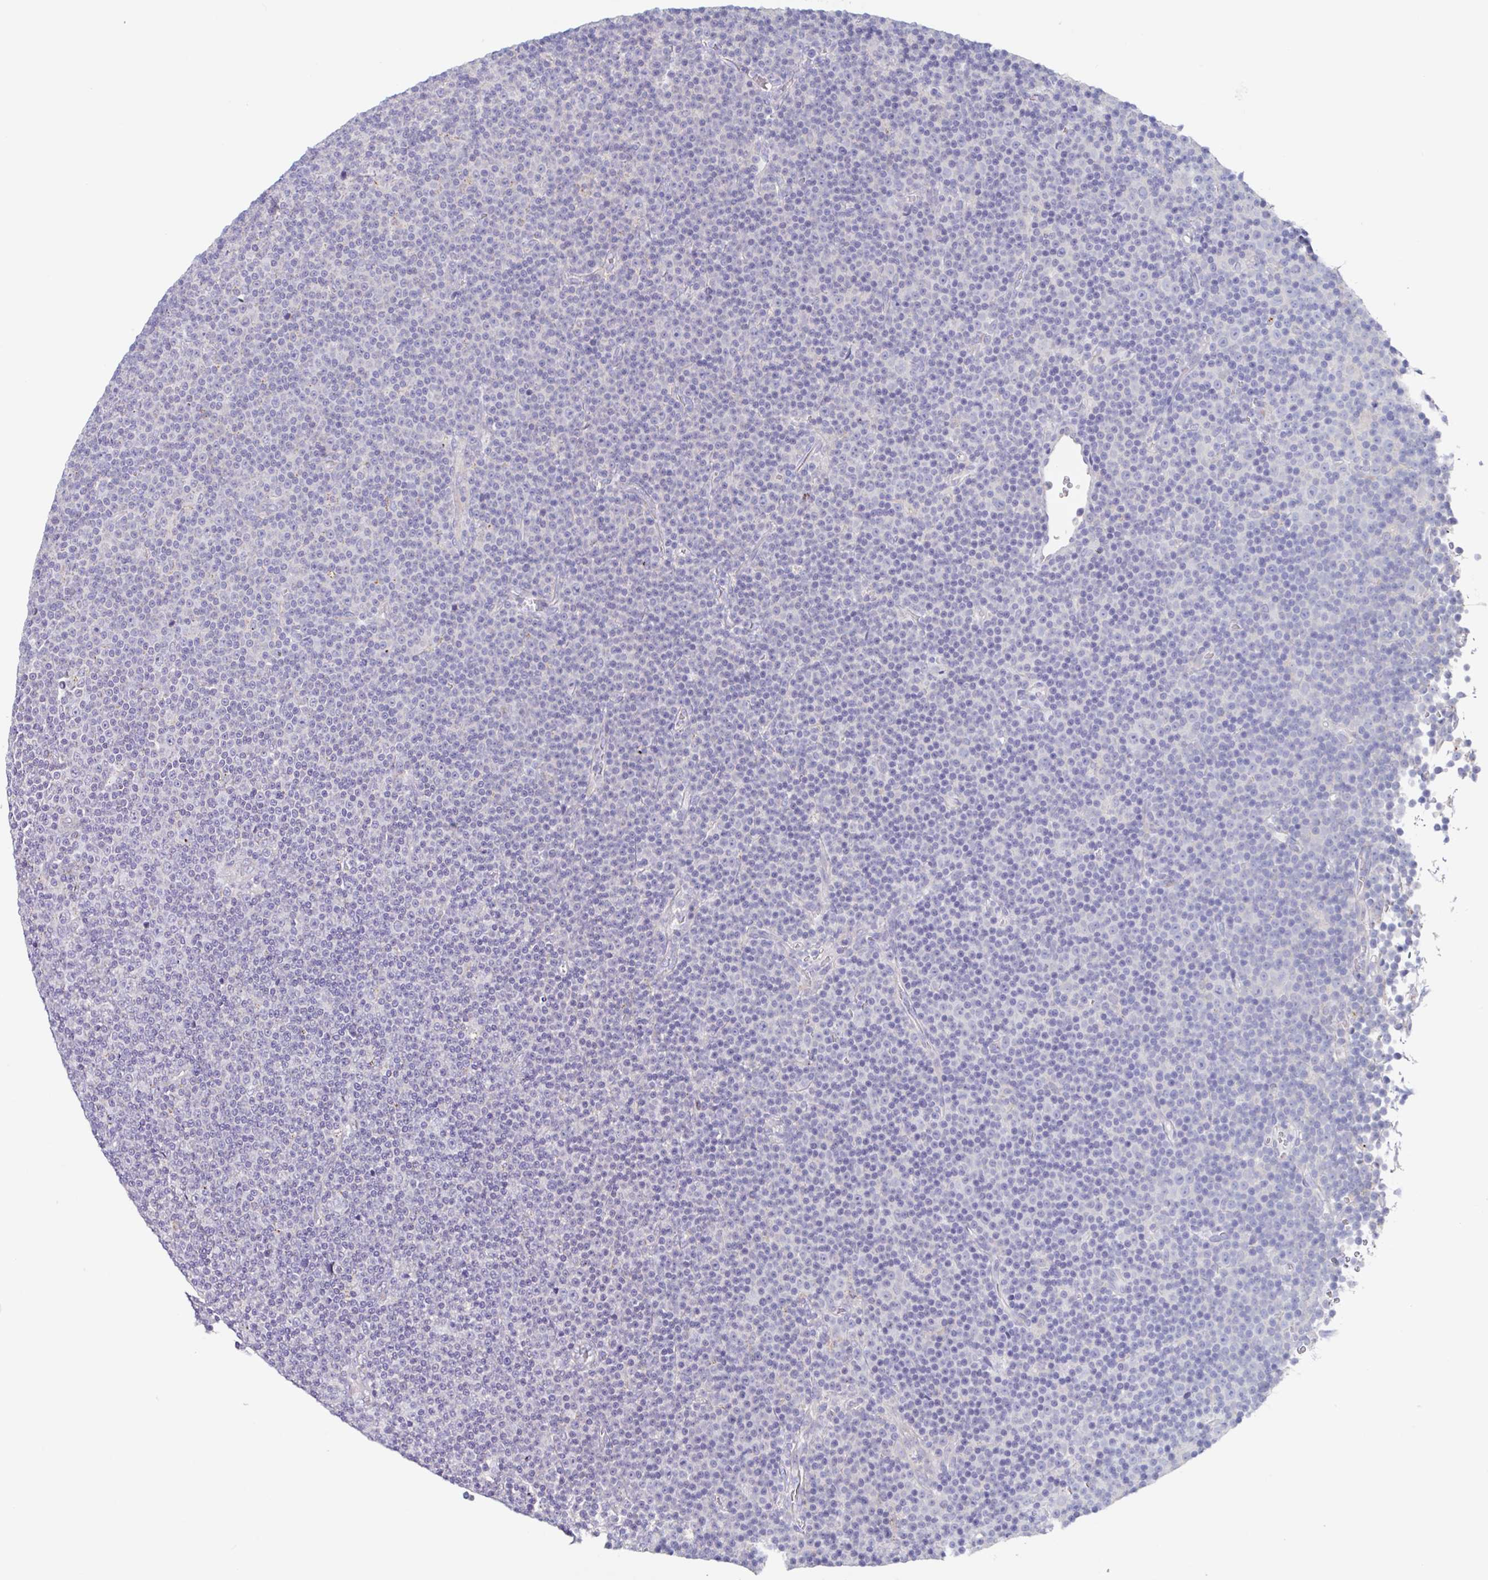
{"staining": {"intensity": "negative", "quantity": "none", "location": "none"}, "tissue": "lymphoma", "cell_type": "Tumor cells", "image_type": "cancer", "snomed": [{"axis": "morphology", "description": "Malignant lymphoma, non-Hodgkin's type, Low grade"}, {"axis": "topography", "description": "Lymph node"}], "caption": "The photomicrograph demonstrates no significant staining in tumor cells of malignant lymphoma, non-Hodgkin's type (low-grade). The staining is performed using DAB brown chromogen with nuclei counter-stained in using hematoxylin.", "gene": "CHMP5", "patient": {"sex": "female", "age": 67}}